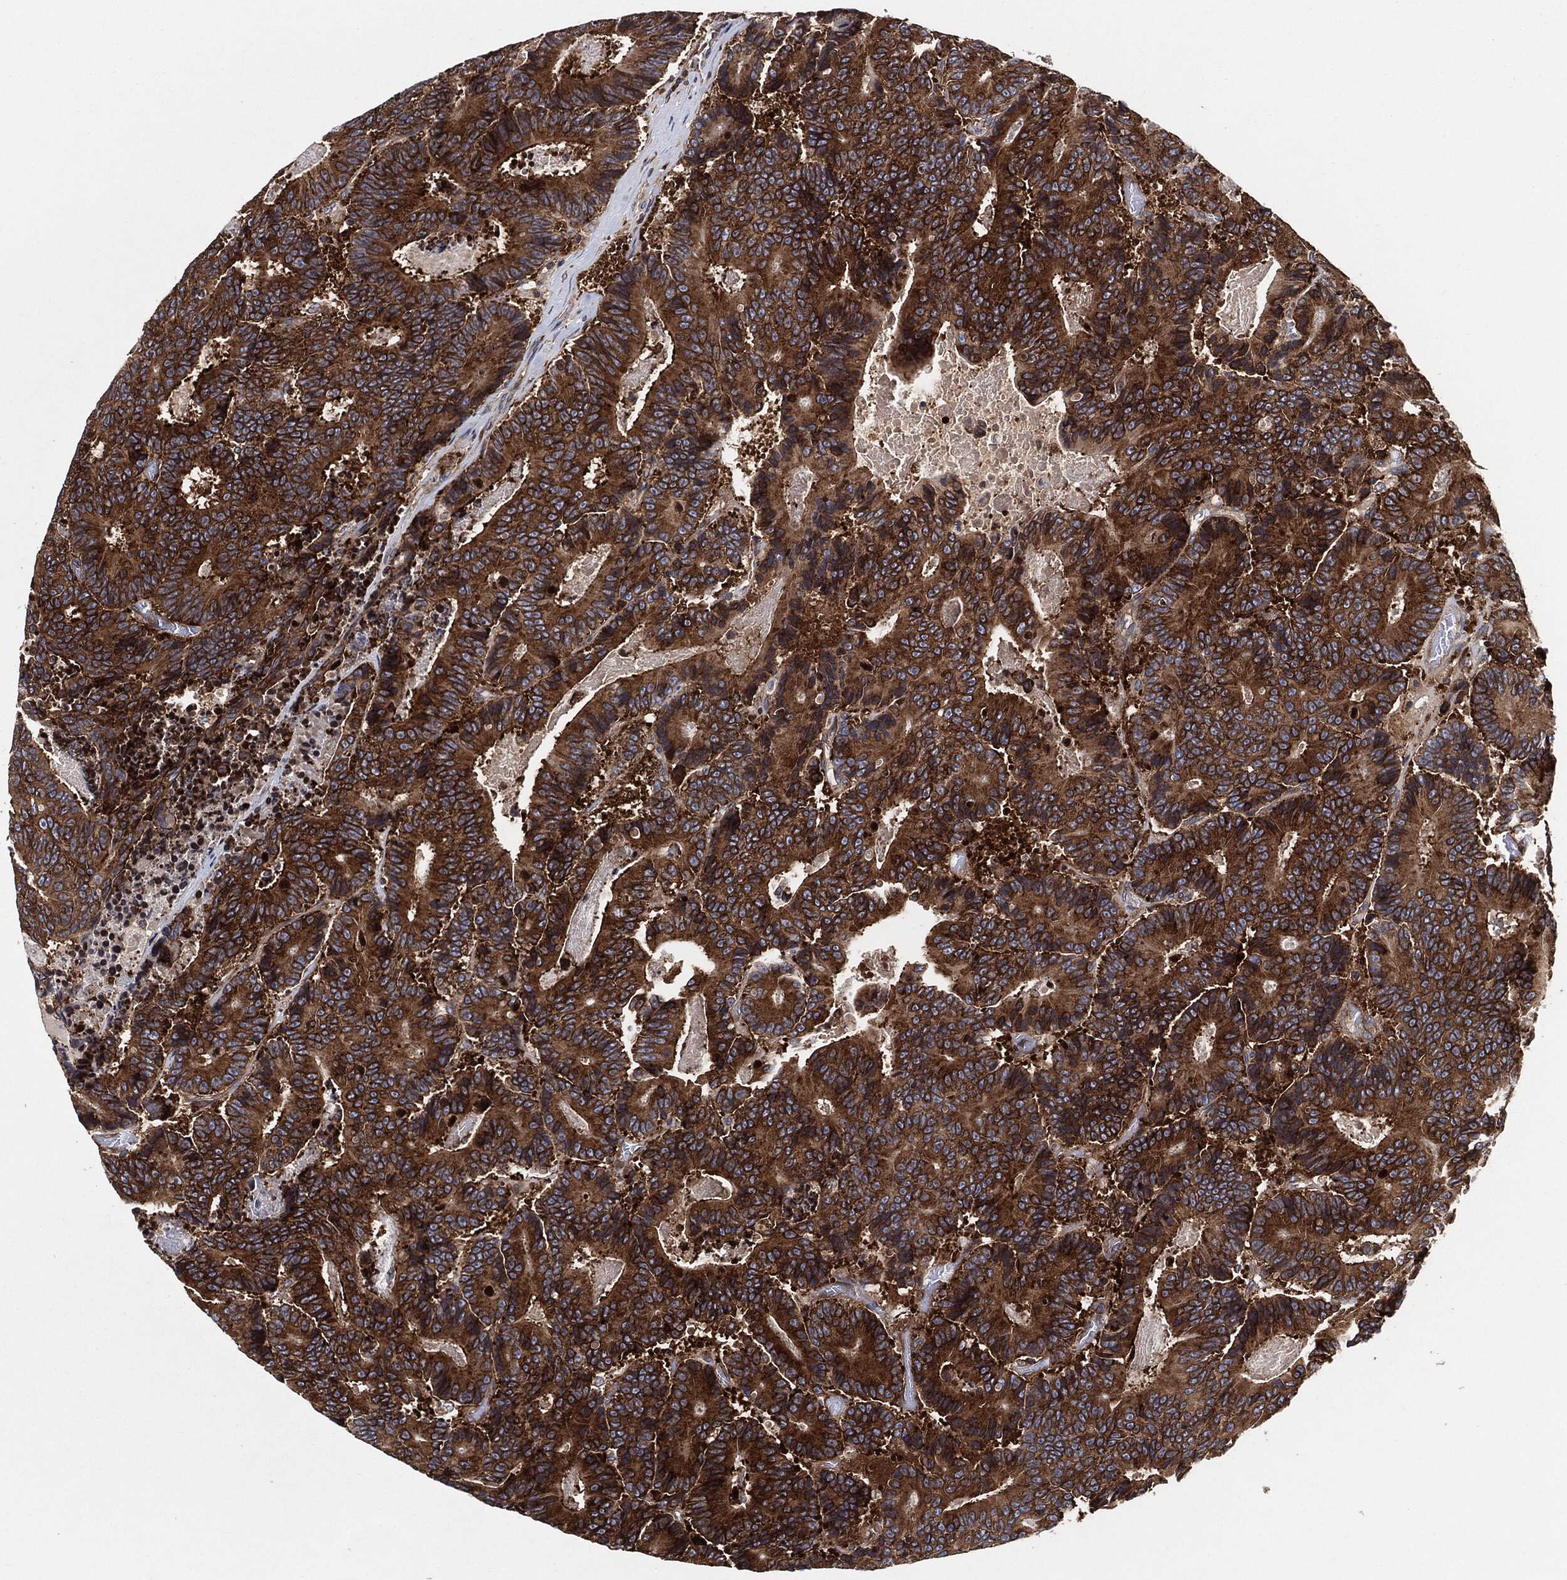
{"staining": {"intensity": "strong", "quantity": ">75%", "location": "cytoplasmic/membranous"}, "tissue": "colorectal cancer", "cell_type": "Tumor cells", "image_type": "cancer", "snomed": [{"axis": "morphology", "description": "Adenocarcinoma, NOS"}, {"axis": "topography", "description": "Colon"}], "caption": "Human colorectal adenocarcinoma stained with a brown dye displays strong cytoplasmic/membranous positive staining in about >75% of tumor cells.", "gene": "EIF2S2", "patient": {"sex": "male", "age": 83}}